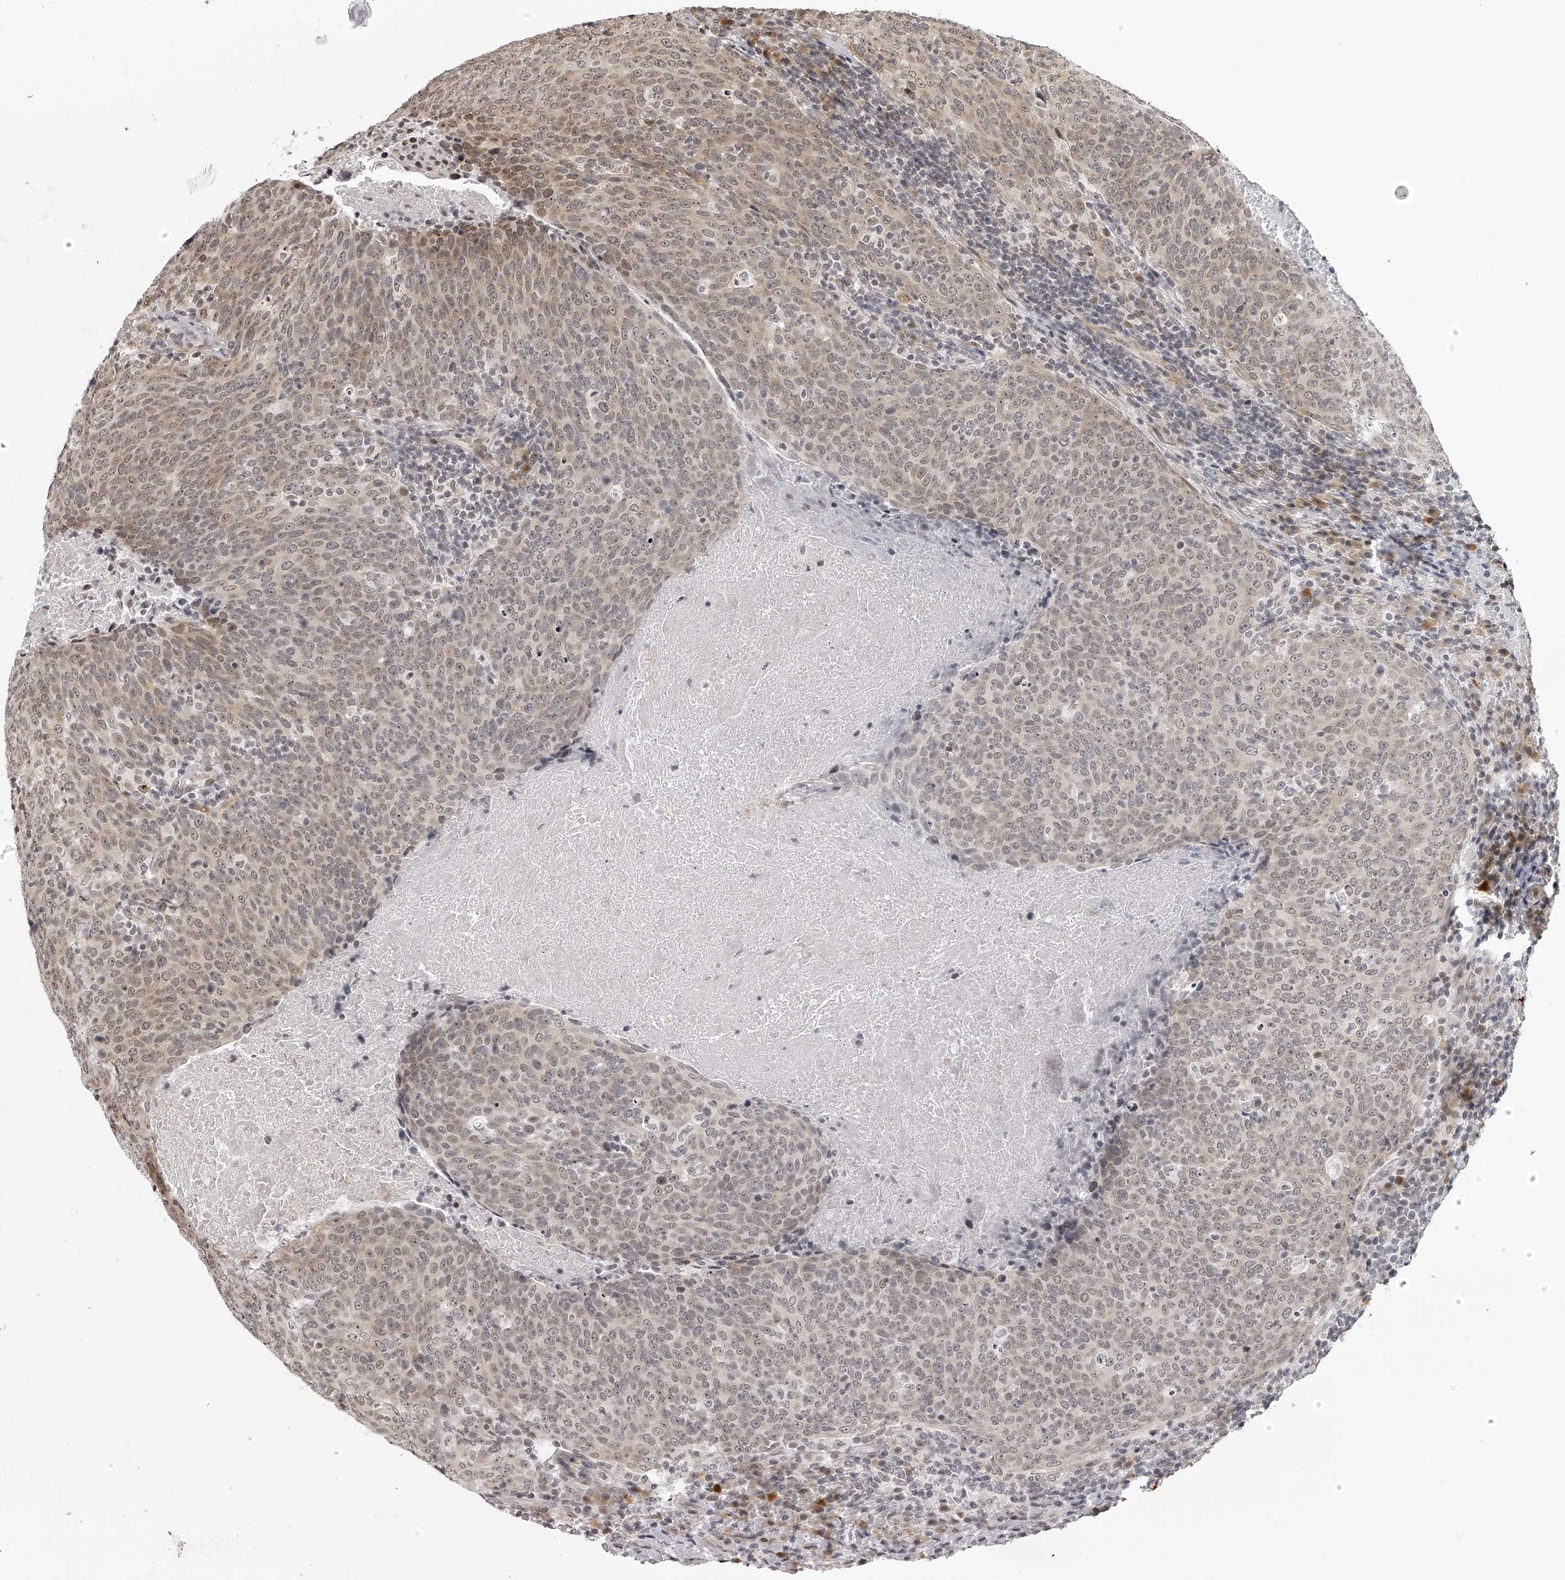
{"staining": {"intensity": "weak", "quantity": ">75%", "location": "cytoplasmic/membranous,nuclear"}, "tissue": "head and neck cancer", "cell_type": "Tumor cells", "image_type": "cancer", "snomed": [{"axis": "morphology", "description": "Squamous cell carcinoma, NOS"}, {"axis": "morphology", "description": "Squamous cell carcinoma, metastatic, NOS"}, {"axis": "topography", "description": "Lymph node"}, {"axis": "topography", "description": "Head-Neck"}], "caption": "Immunohistochemistry (IHC) staining of head and neck squamous cell carcinoma, which demonstrates low levels of weak cytoplasmic/membranous and nuclear positivity in about >75% of tumor cells indicating weak cytoplasmic/membranous and nuclear protein expression. The staining was performed using DAB (brown) for protein detection and nuclei were counterstained in hematoxylin (blue).", "gene": "ODF2L", "patient": {"sex": "male", "age": 62}}